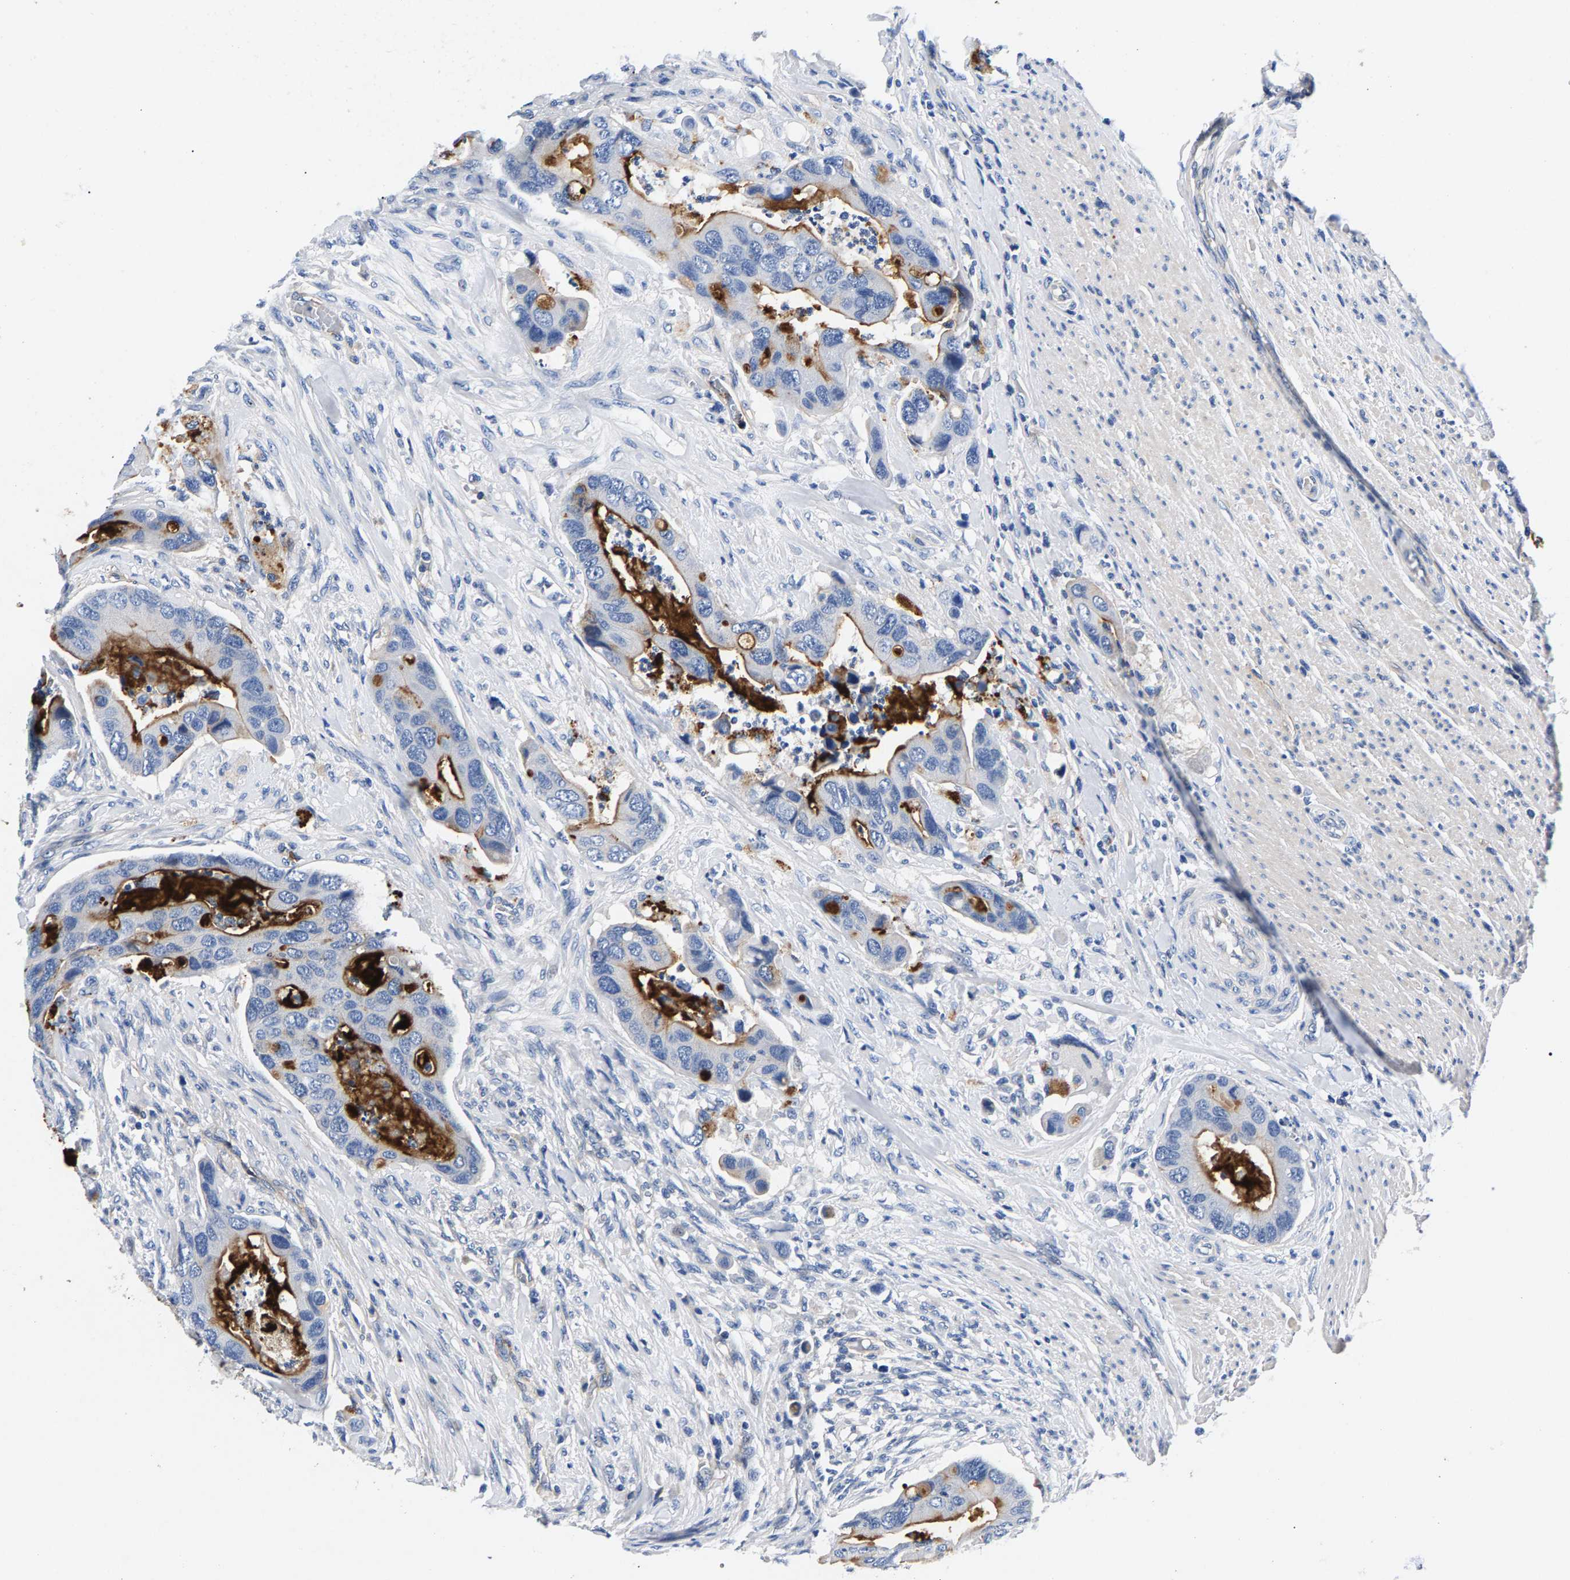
{"staining": {"intensity": "strong", "quantity": "<25%", "location": "cytoplasmic/membranous"}, "tissue": "colorectal cancer", "cell_type": "Tumor cells", "image_type": "cancer", "snomed": [{"axis": "morphology", "description": "Adenocarcinoma, NOS"}, {"axis": "topography", "description": "Rectum"}], "caption": "Protein analysis of colorectal cancer (adenocarcinoma) tissue shows strong cytoplasmic/membranous positivity in about <25% of tumor cells. Immunohistochemistry stains the protein in brown and the nuclei are stained blue.", "gene": "P2RY4", "patient": {"sex": "female", "age": 57}}